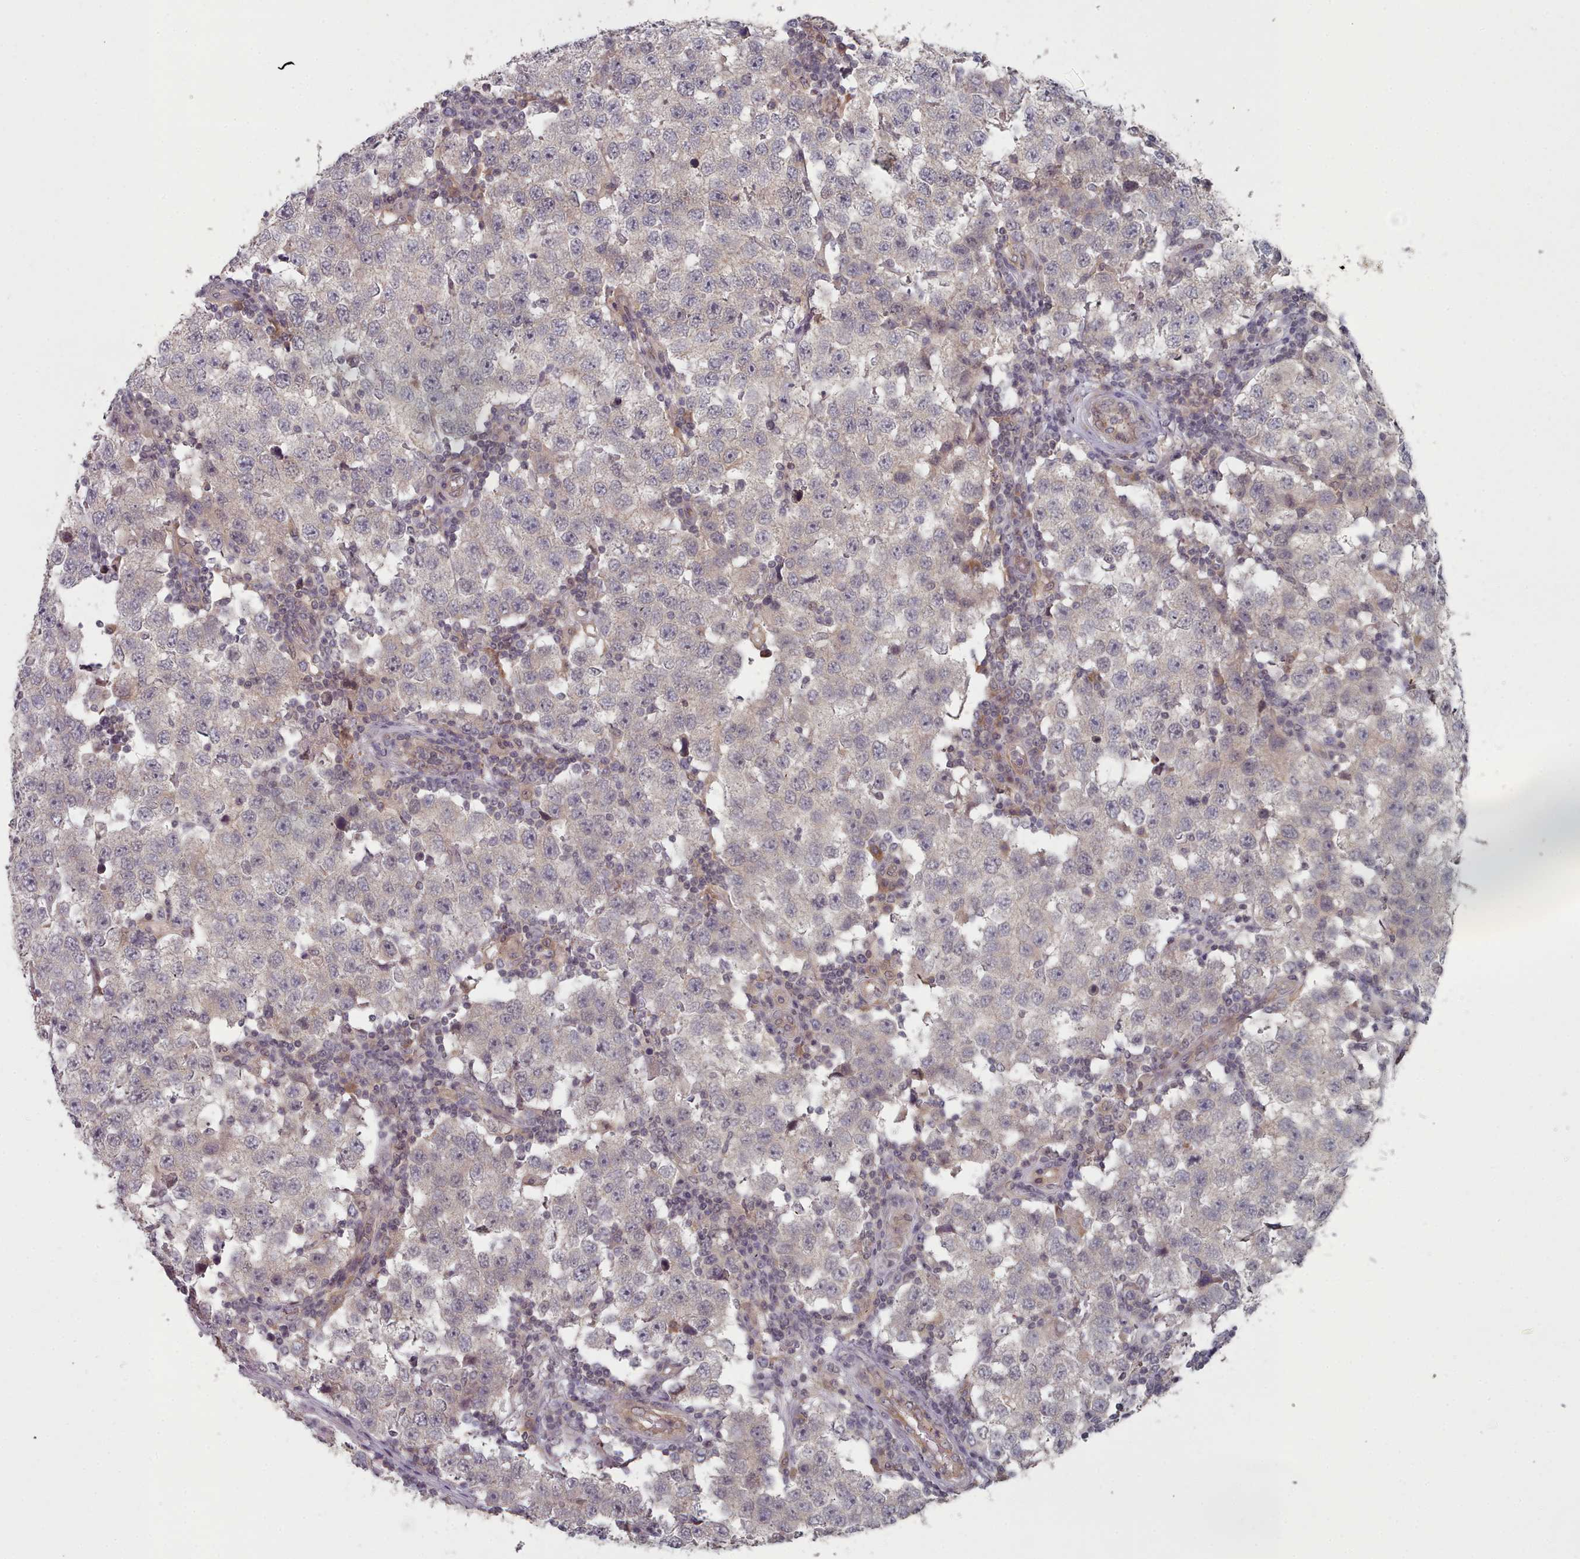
{"staining": {"intensity": "negative", "quantity": "none", "location": "none"}, "tissue": "testis cancer", "cell_type": "Tumor cells", "image_type": "cancer", "snomed": [{"axis": "morphology", "description": "Seminoma, NOS"}, {"axis": "topography", "description": "Testis"}], "caption": "Testis cancer stained for a protein using IHC displays no expression tumor cells.", "gene": "HYAL3", "patient": {"sex": "male", "age": 34}}